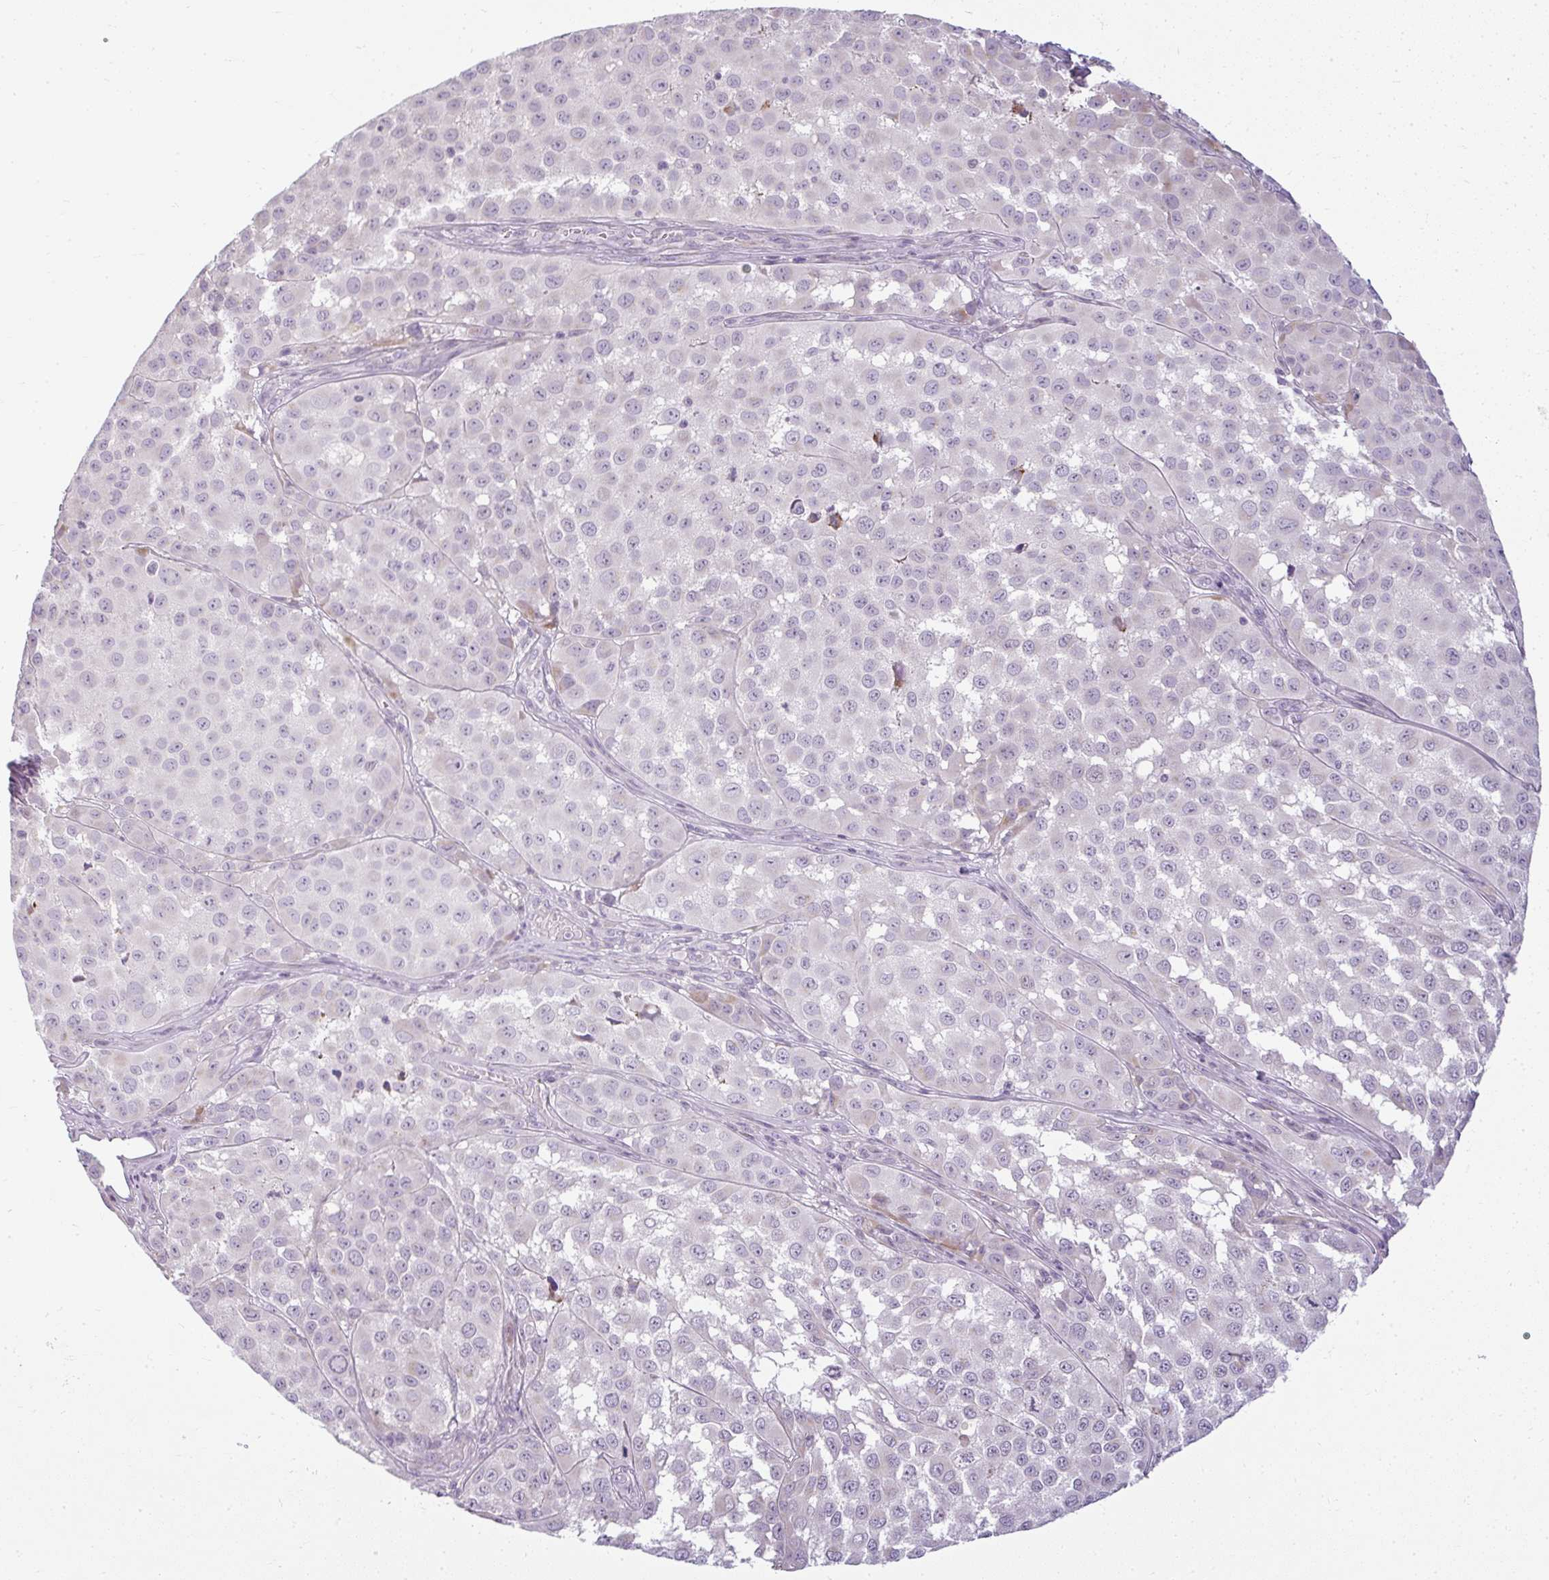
{"staining": {"intensity": "negative", "quantity": "none", "location": "none"}, "tissue": "melanoma", "cell_type": "Tumor cells", "image_type": "cancer", "snomed": [{"axis": "morphology", "description": "Malignant melanoma, NOS"}, {"axis": "topography", "description": "Skin"}], "caption": "IHC image of human malignant melanoma stained for a protein (brown), which reveals no positivity in tumor cells.", "gene": "ZFYVE26", "patient": {"sex": "male", "age": 64}}